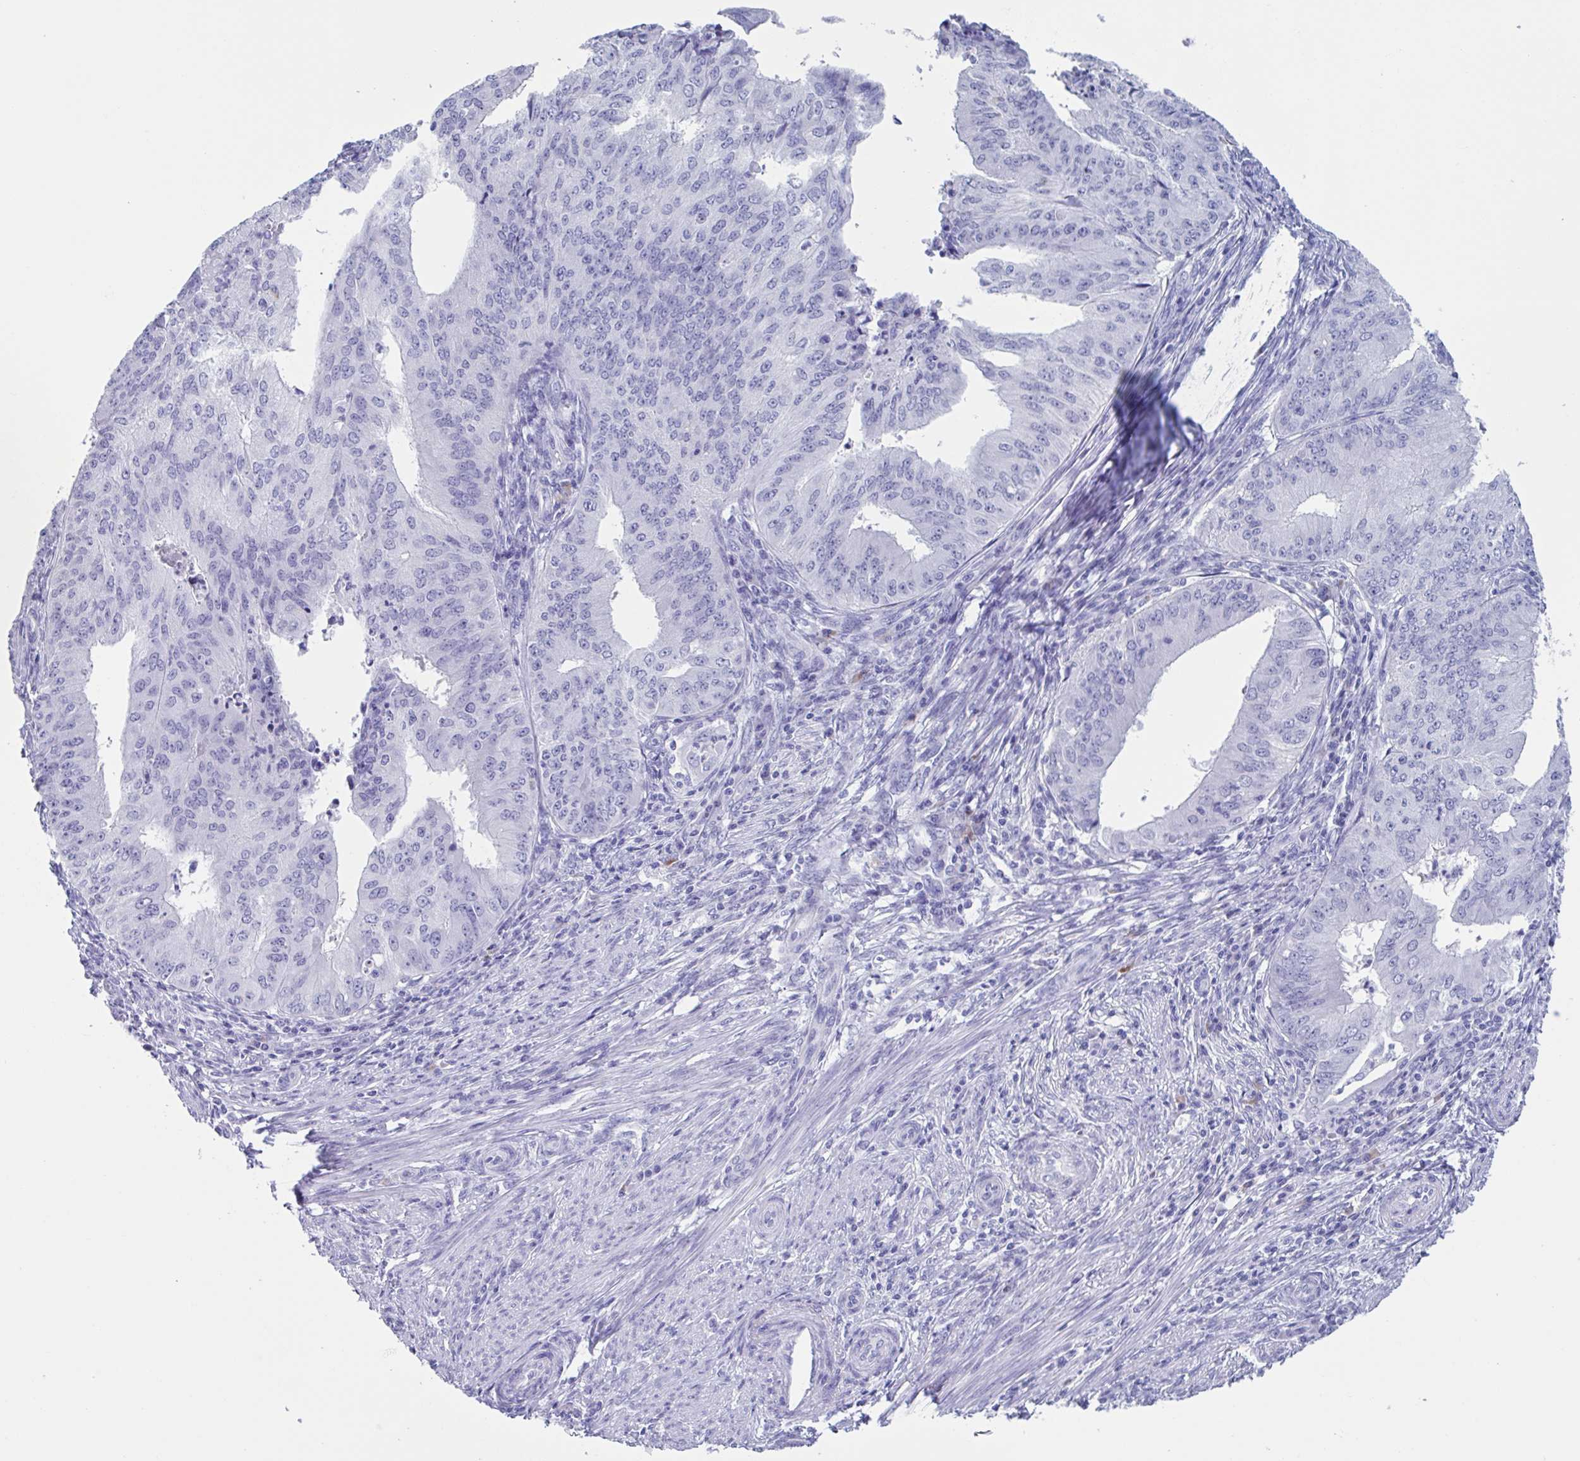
{"staining": {"intensity": "negative", "quantity": "none", "location": "none"}, "tissue": "endometrial cancer", "cell_type": "Tumor cells", "image_type": "cancer", "snomed": [{"axis": "morphology", "description": "Adenocarcinoma, NOS"}, {"axis": "topography", "description": "Endometrium"}], "caption": "Tumor cells are negative for protein expression in human endometrial cancer (adenocarcinoma). (Immunohistochemistry, brightfield microscopy, high magnification).", "gene": "USP35", "patient": {"sex": "female", "age": 50}}